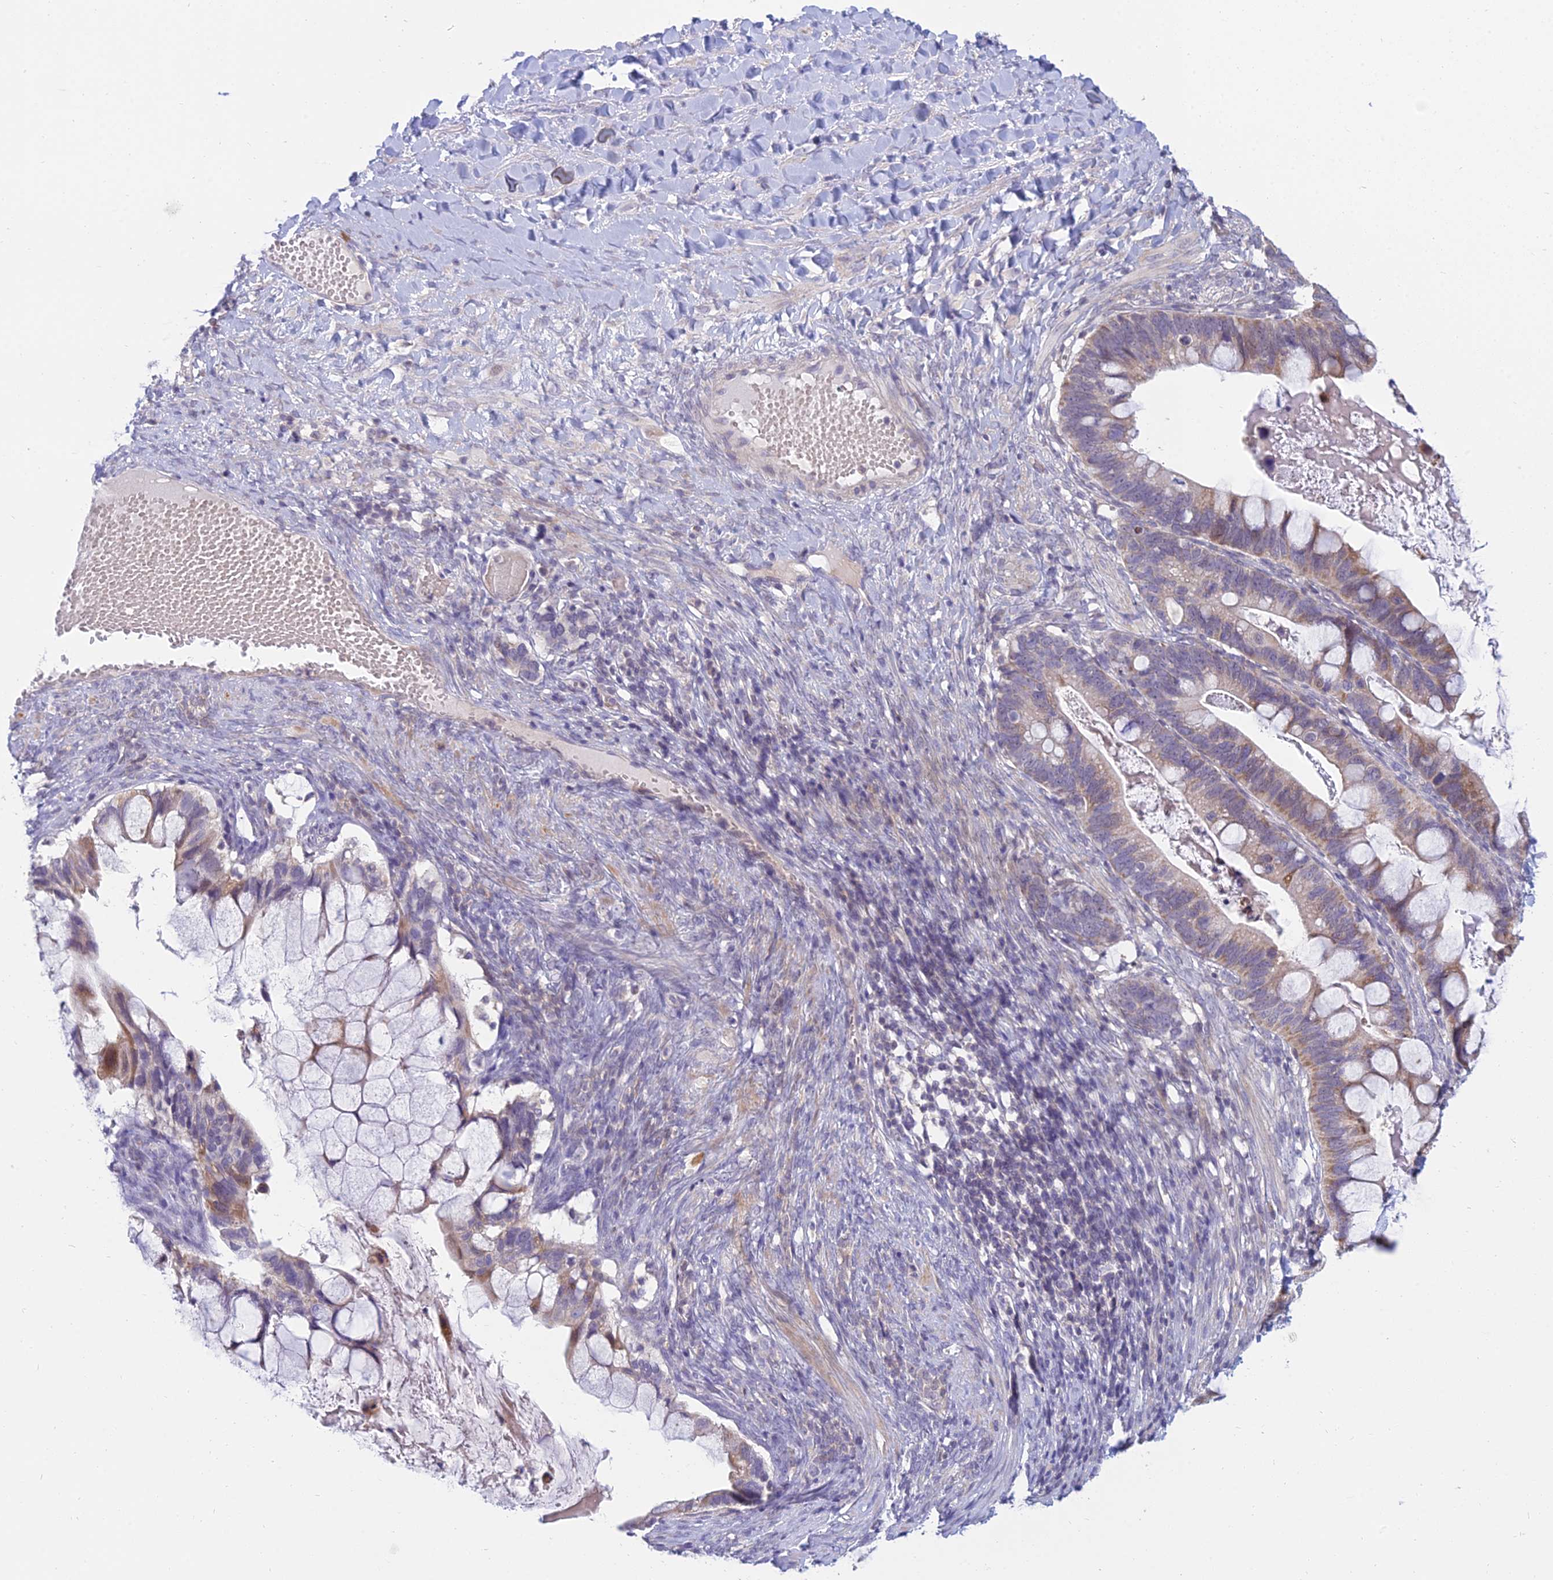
{"staining": {"intensity": "moderate", "quantity": "25%-75%", "location": "cytoplasmic/membranous"}, "tissue": "ovarian cancer", "cell_type": "Tumor cells", "image_type": "cancer", "snomed": [{"axis": "morphology", "description": "Cystadenocarcinoma, mucinous, NOS"}, {"axis": "topography", "description": "Ovary"}], "caption": "Immunohistochemical staining of human ovarian mucinous cystadenocarcinoma reveals medium levels of moderate cytoplasmic/membranous positivity in approximately 25%-75% of tumor cells.", "gene": "CFAP206", "patient": {"sex": "female", "age": 61}}